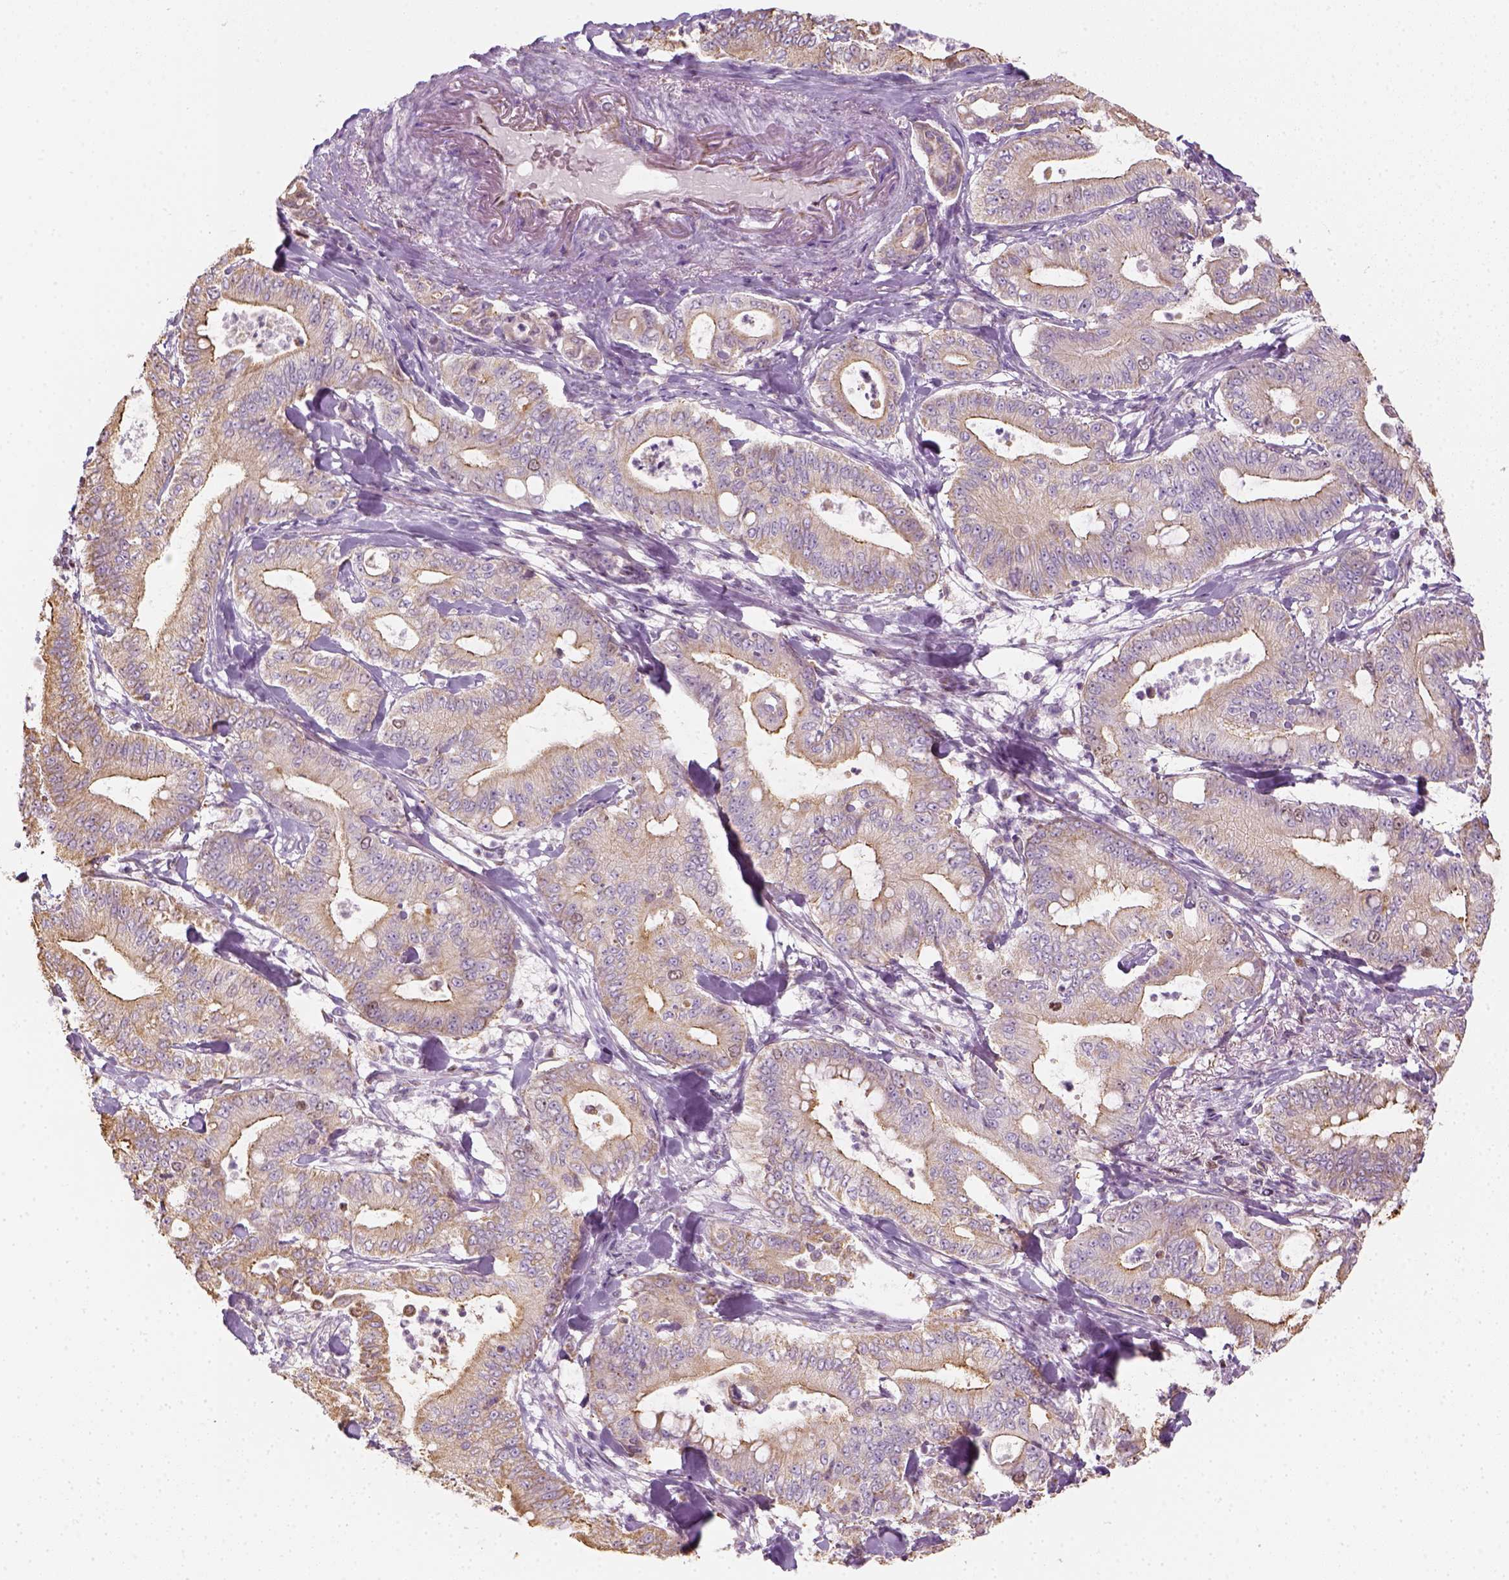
{"staining": {"intensity": "moderate", "quantity": ">75%", "location": "cytoplasmic/membranous"}, "tissue": "pancreatic cancer", "cell_type": "Tumor cells", "image_type": "cancer", "snomed": [{"axis": "morphology", "description": "Adenocarcinoma, NOS"}, {"axis": "topography", "description": "Pancreas"}], "caption": "Protein expression by IHC exhibits moderate cytoplasmic/membranous expression in approximately >75% of tumor cells in pancreatic cancer (adenocarcinoma).", "gene": "LCA5", "patient": {"sex": "male", "age": 71}}